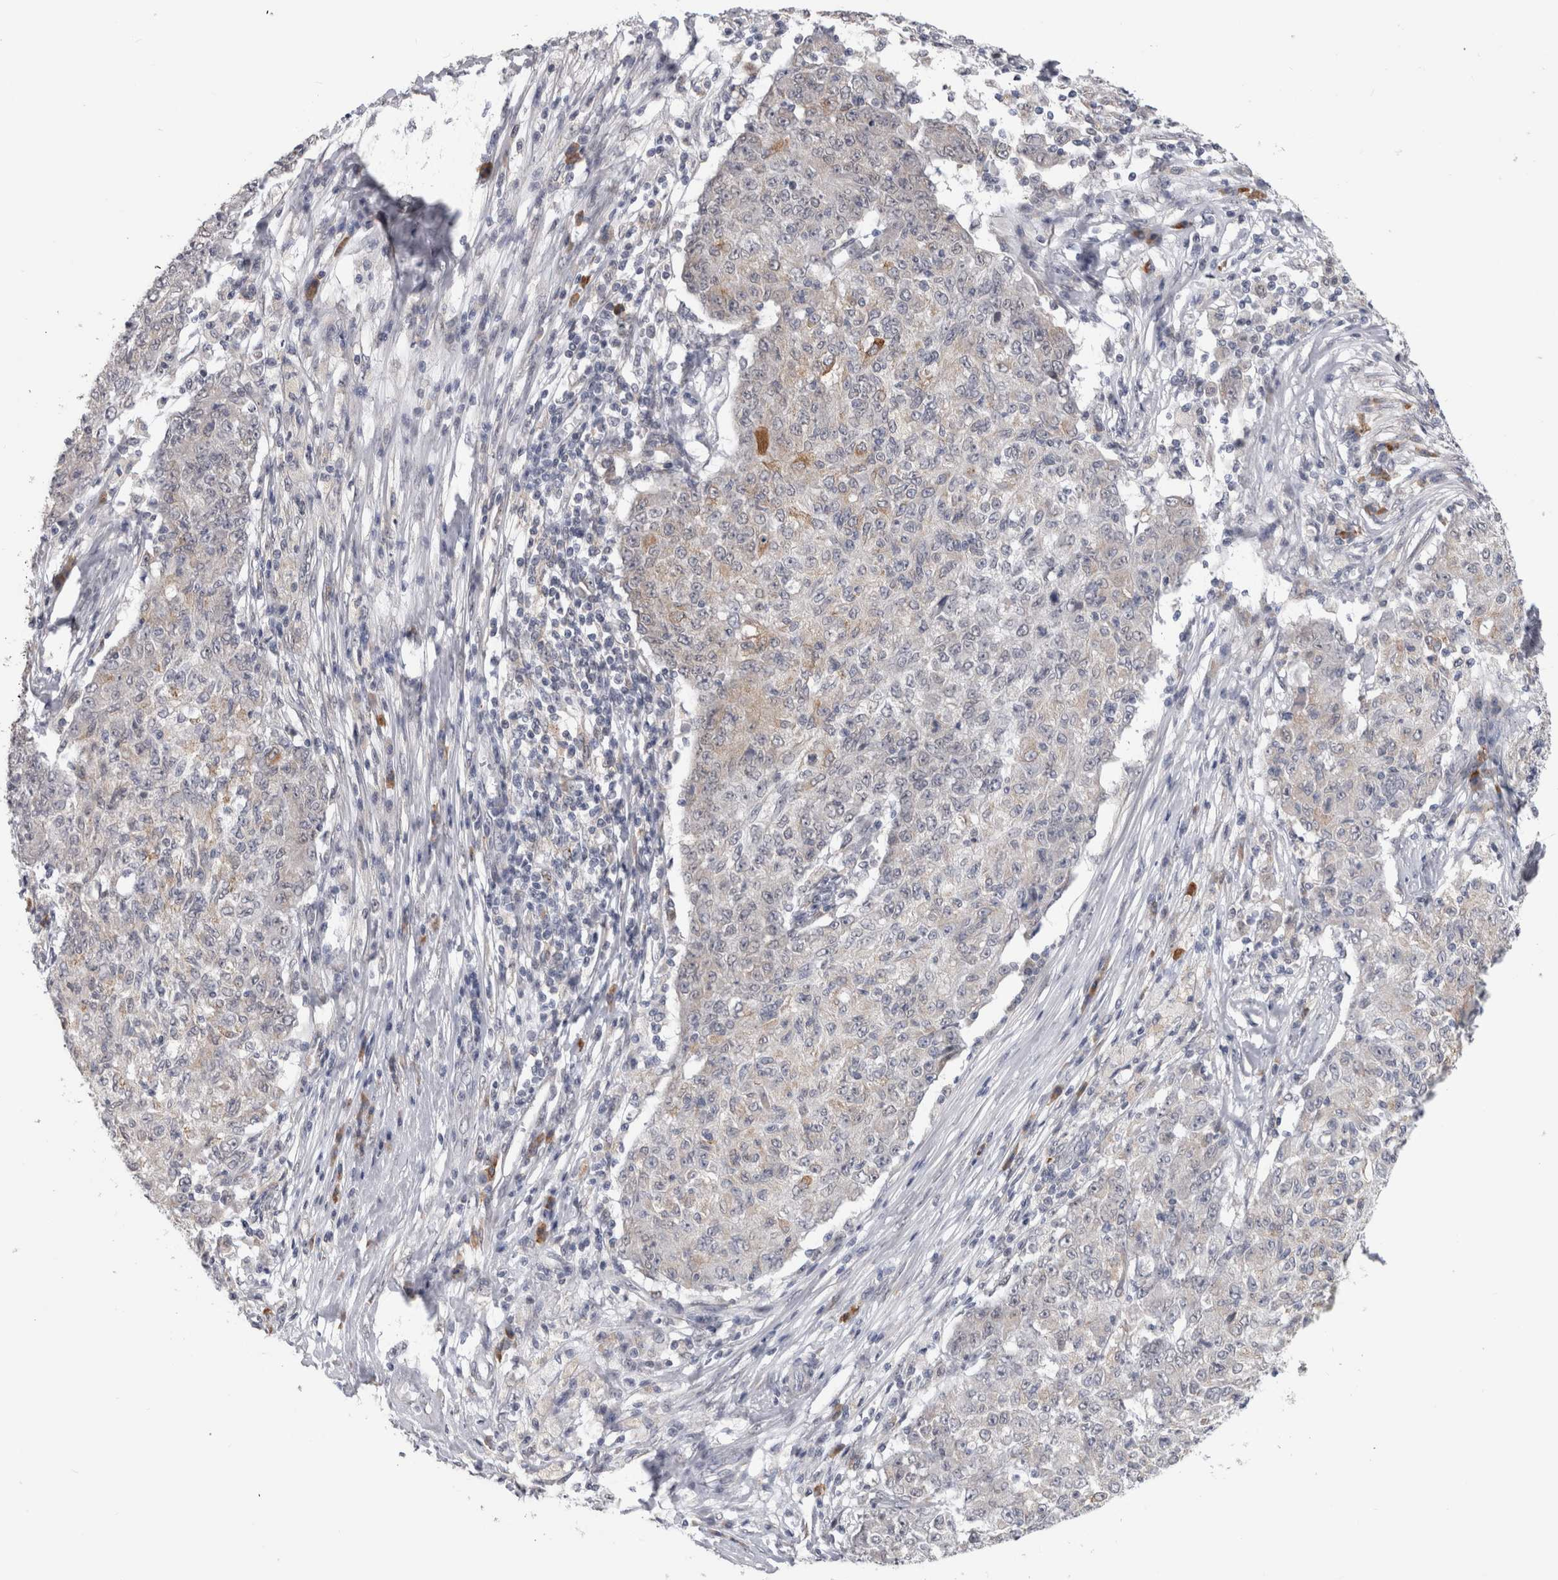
{"staining": {"intensity": "weak", "quantity": "<25%", "location": "cytoplasmic/membranous"}, "tissue": "ovarian cancer", "cell_type": "Tumor cells", "image_type": "cancer", "snomed": [{"axis": "morphology", "description": "Carcinoma, endometroid"}, {"axis": "topography", "description": "Ovary"}], "caption": "High power microscopy histopathology image of an immunohistochemistry histopathology image of ovarian cancer, revealing no significant expression in tumor cells.", "gene": "TMEM242", "patient": {"sex": "female", "age": 42}}